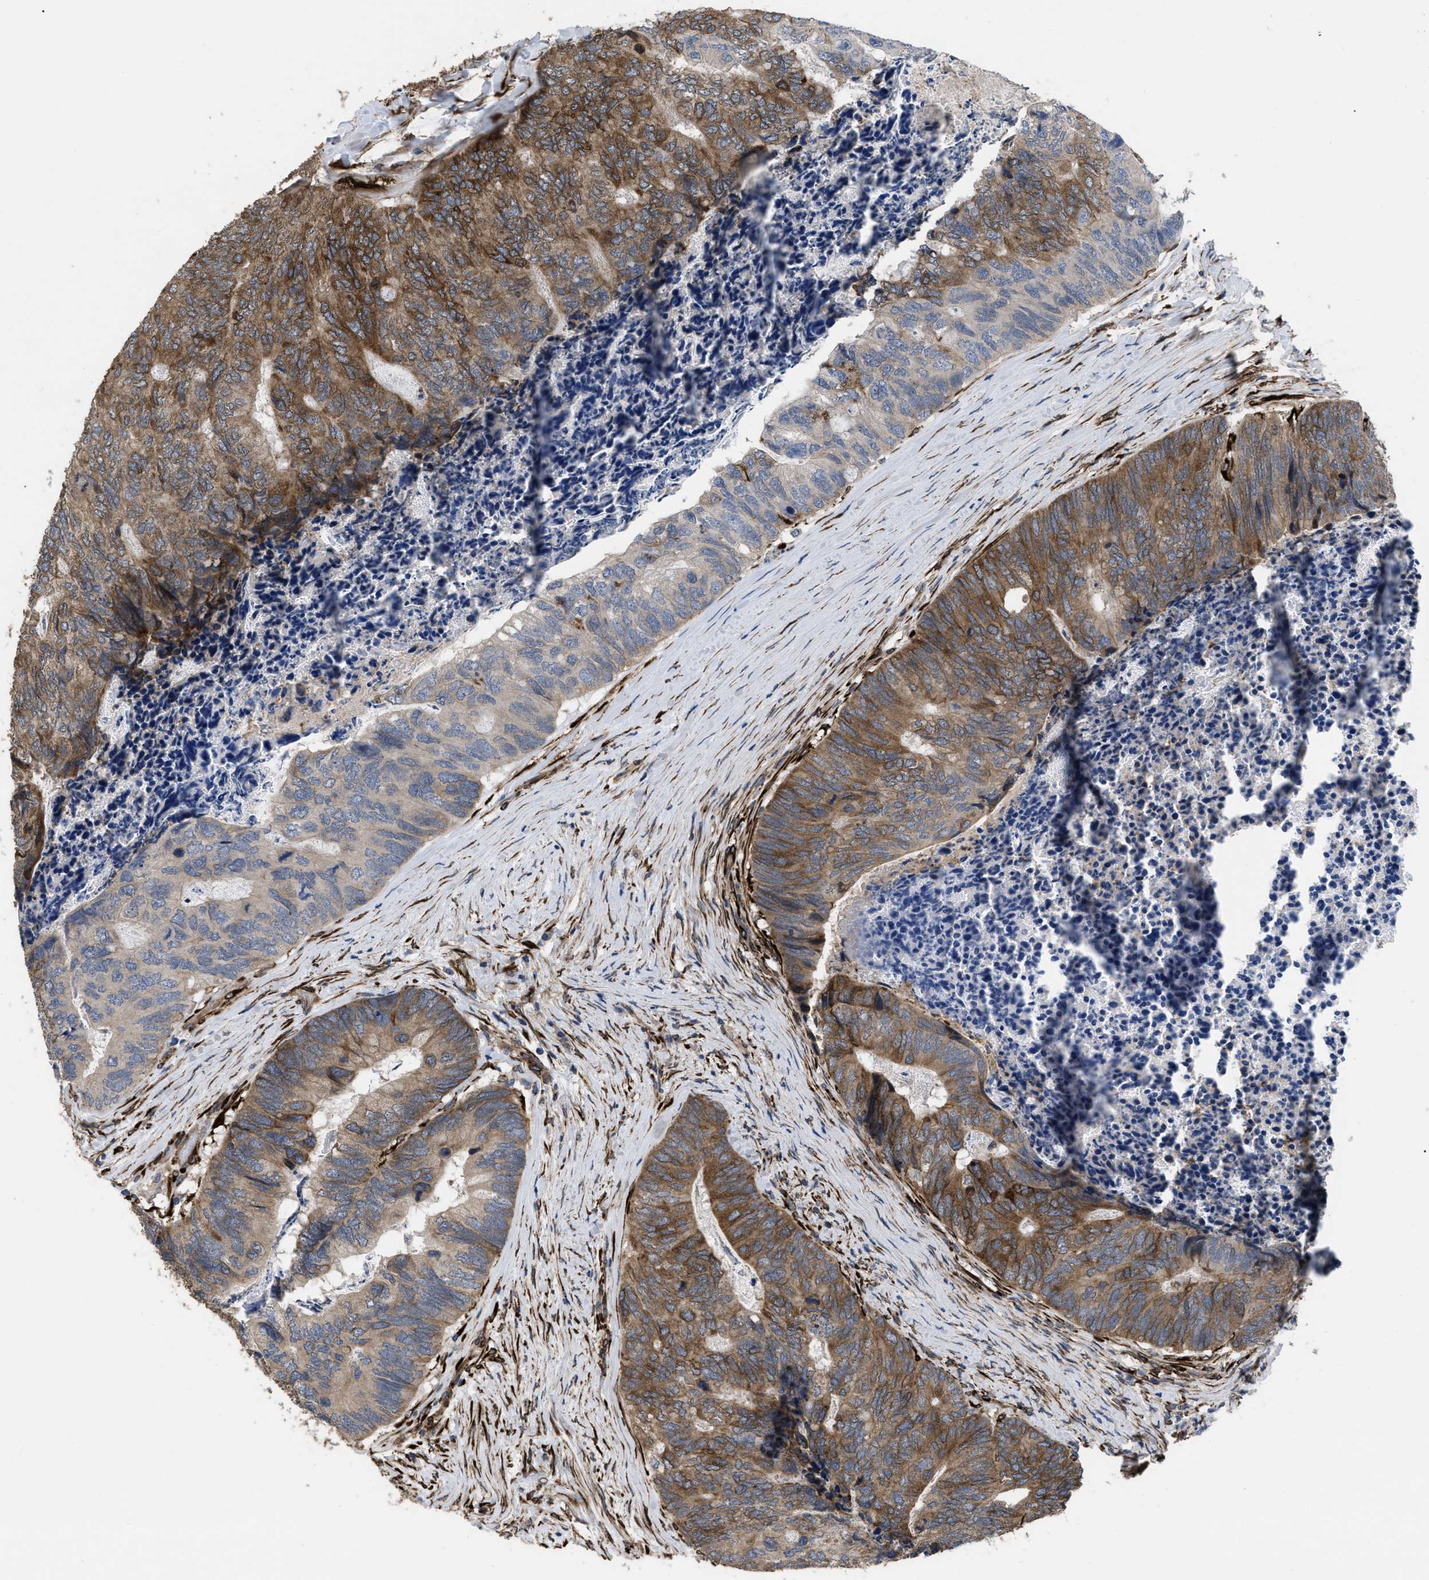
{"staining": {"intensity": "moderate", "quantity": "25%-75%", "location": "cytoplasmic/membranous"}, "tissue": "colorectal cancer", "cell_type": "Tumor cells", "image_type": "cancer", "snomed": [{"axis": "morphology", "description": "Adenocarcinoma, NOS"}, {"axis": "topography", "description": "Colon"}], "caption": "Human colorectal cancer stained with a protein marker displays moderate staining in tumor cells.", "gene": "SQLE", "patient": {"sex": "female", "age": 67}}